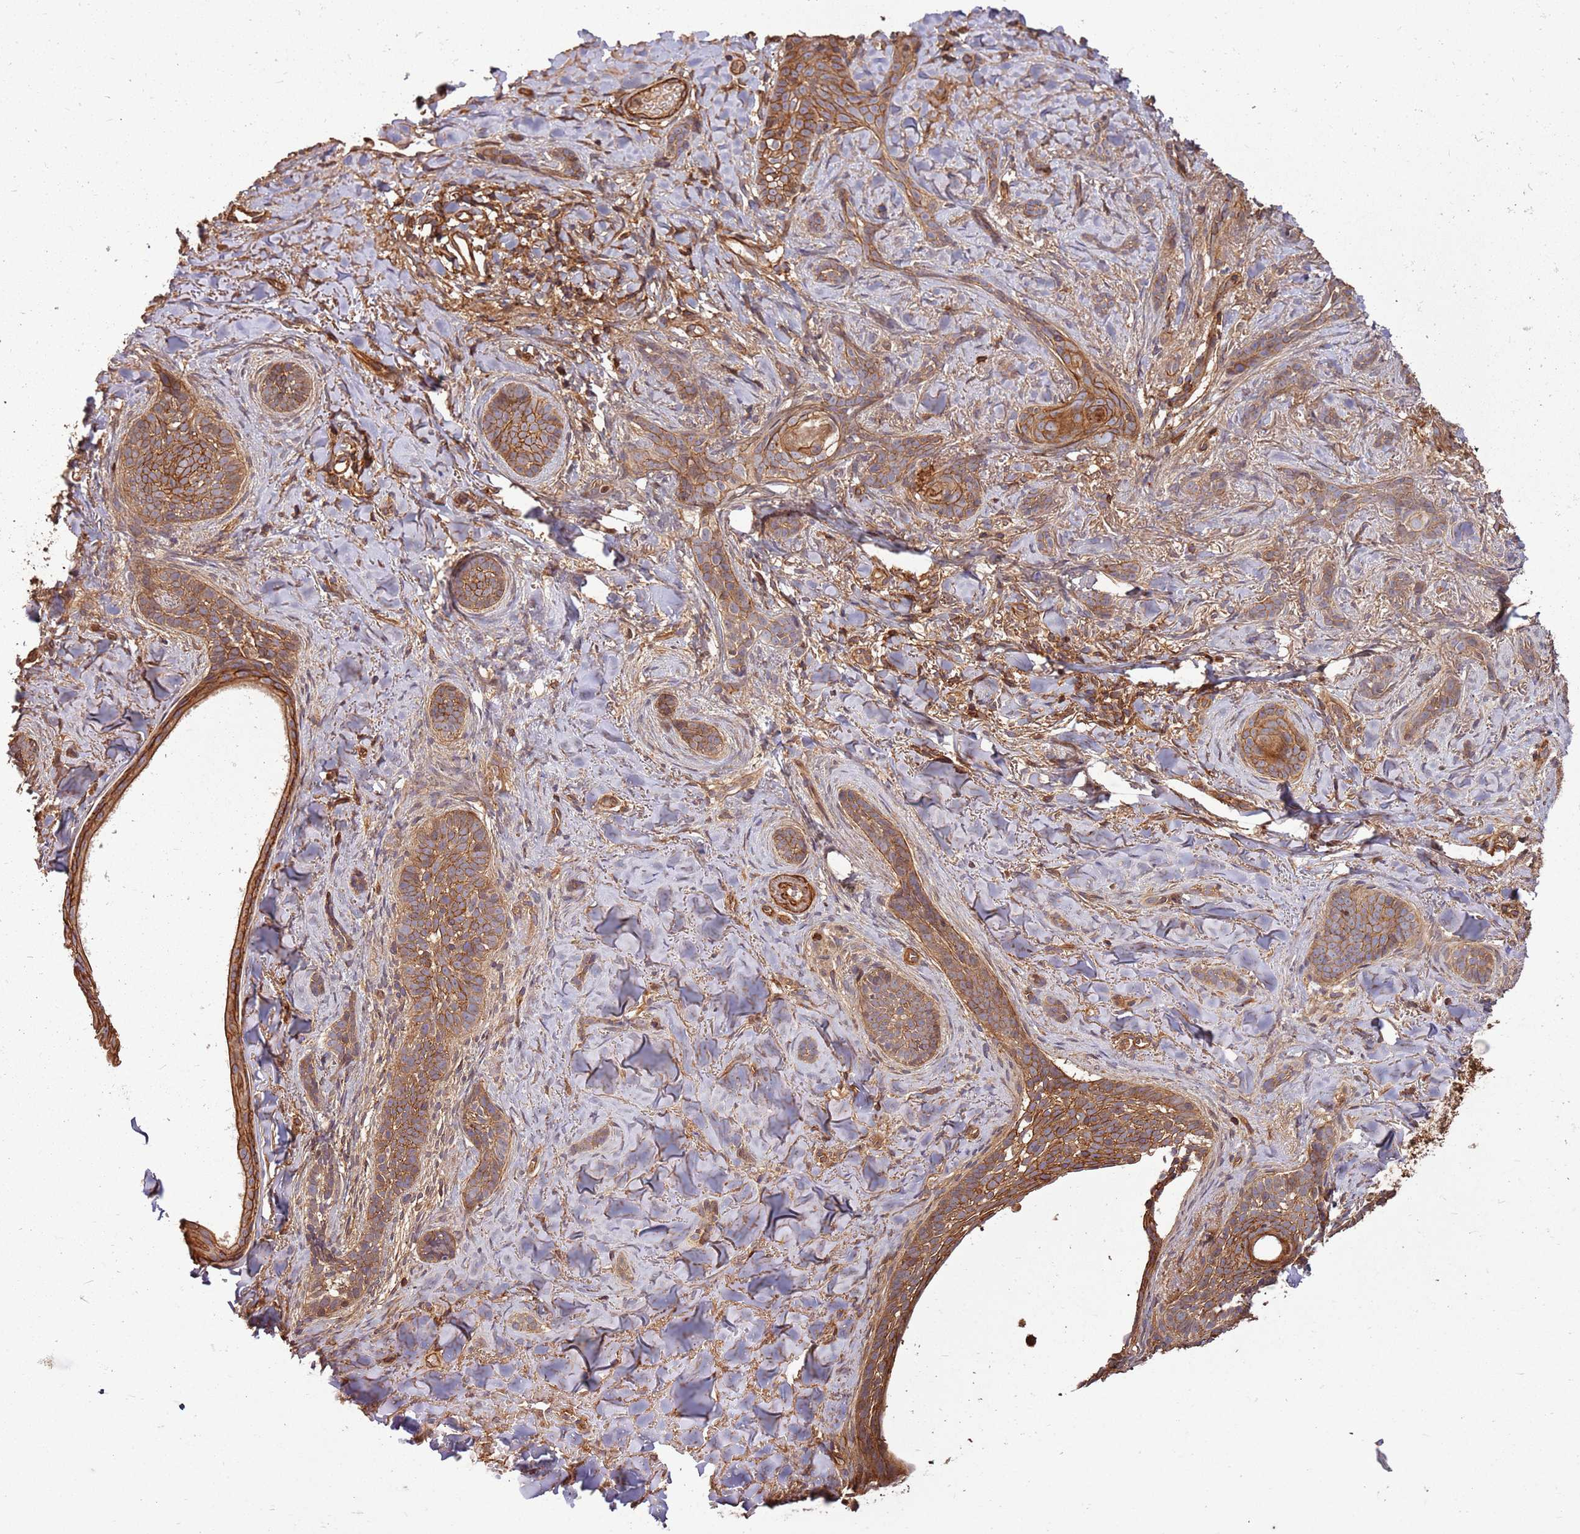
{"staining": {"intensity": "moderate", "quantity": ">75%", "location": "cytoplasmic/membranous"}, "tissue": "skin cancer", "cell_type": "Tumor cells", "image_type": "cancer", "snomed": [{"axis": "morphology", "description": "Basal cell carcinoma"}, {"axis": "topography", "description": "Skin"}], "caption": "Skin basal cell carcinoma stained for a protein (brown) shows moderate cytoplasmic/membranous positive expression in approximately >75% of tumor cells.", "gene": "ACVR2A", "patient": {"sex": "female", "age": 55}}